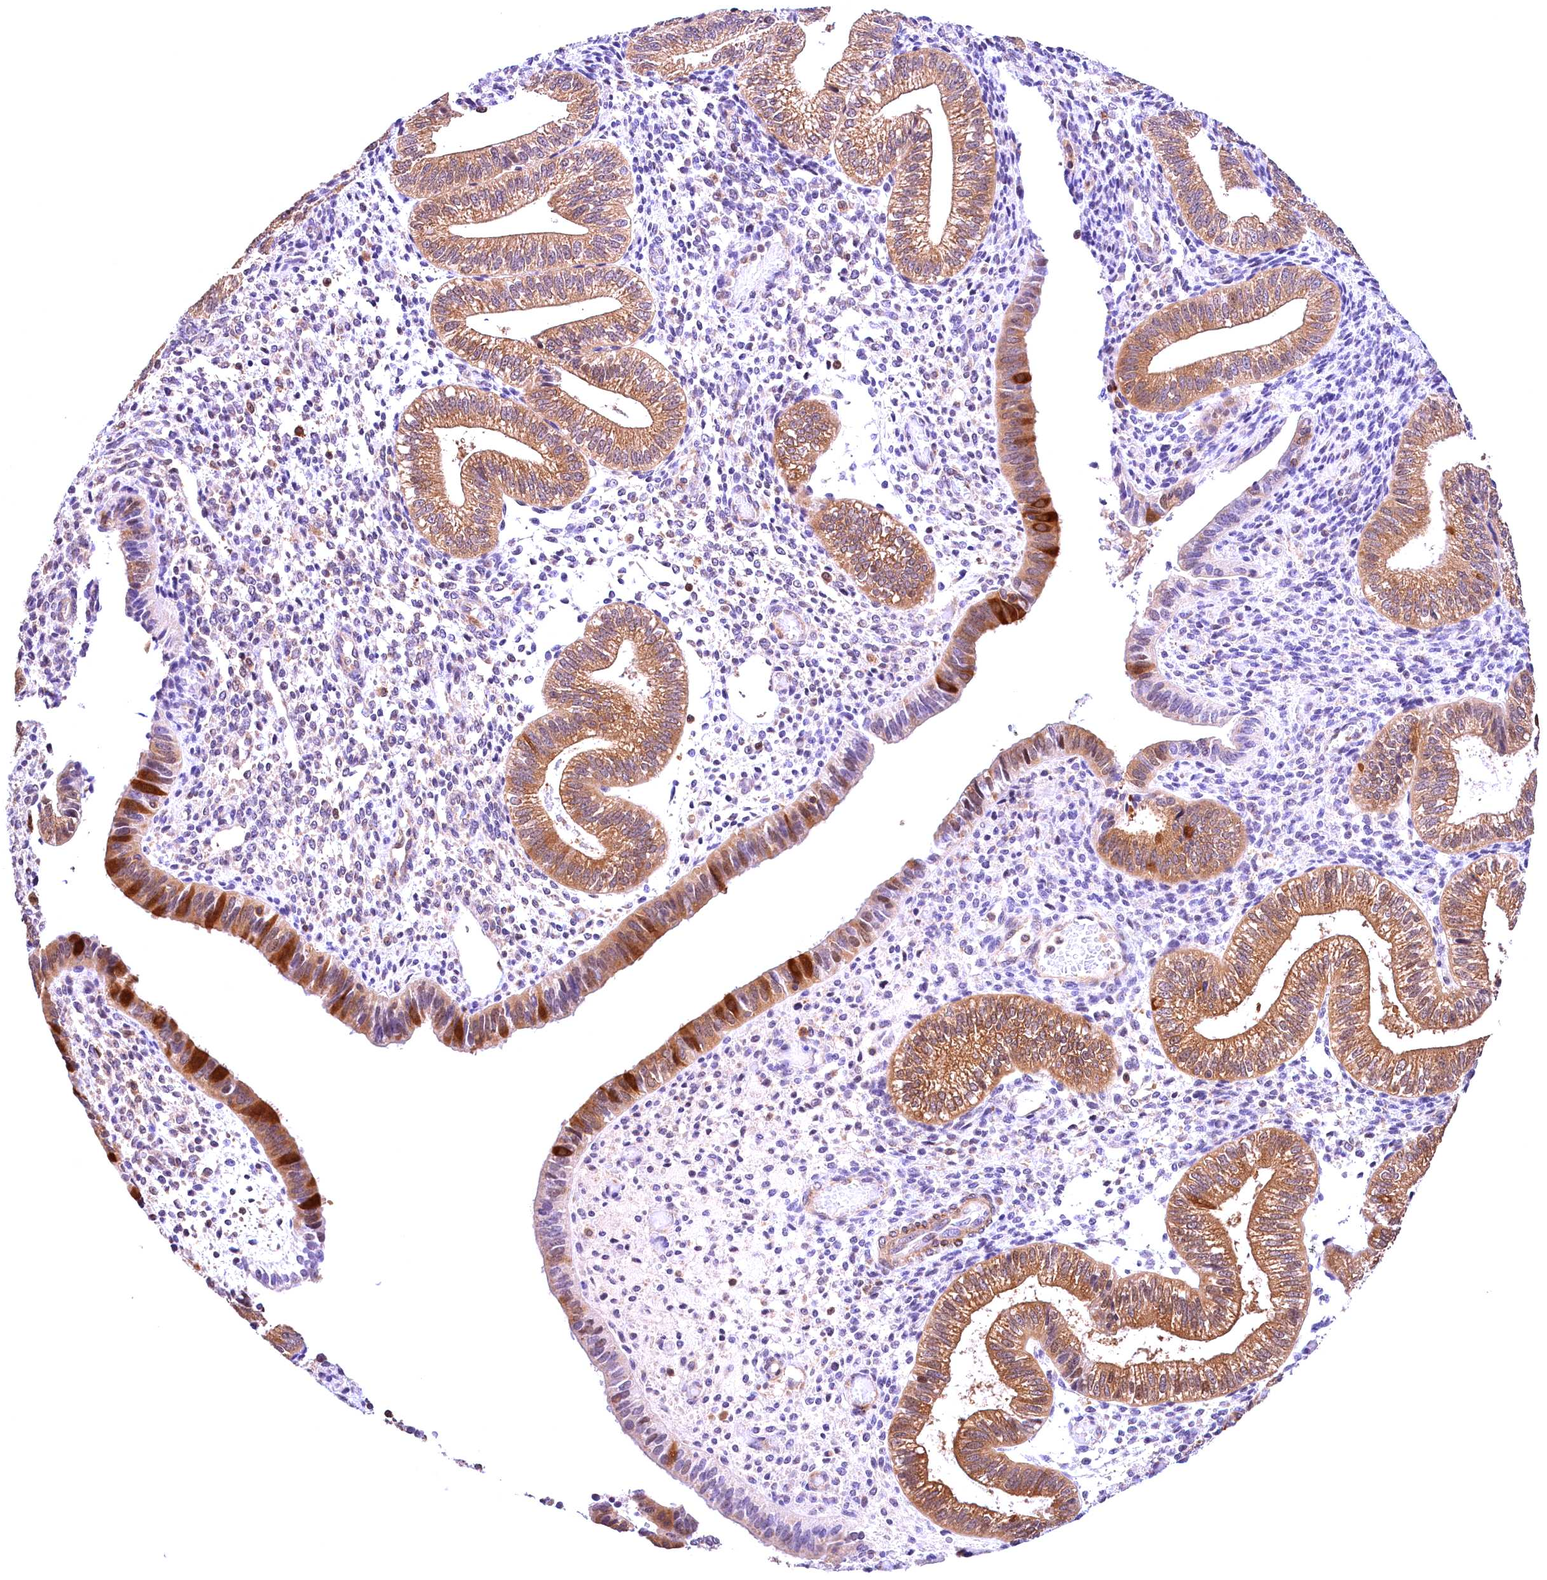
{"staining": {"intensity": "moderate", "quantity": "<25%", "location": "nuclear"}, "tissue": "endometrium", "cell_type": "Cells in endometrial stroma", "image_type": "normal", "snomed": [{"axis": "morphology", "description": "Normal tissue, NOS"}, {"axis": "topography", "description": "Endometrium"}], "caption": "Immunohistochemistry (IHC) (DAB (3,3'-diaminobenzidine)) staining of unremarkable endometrium displays moderate nuclear protein staining in approximately <25% of cells in endometrial stroma.", "gene": "CHORDC1", "patient": {"sex": "female", "age": 34}}